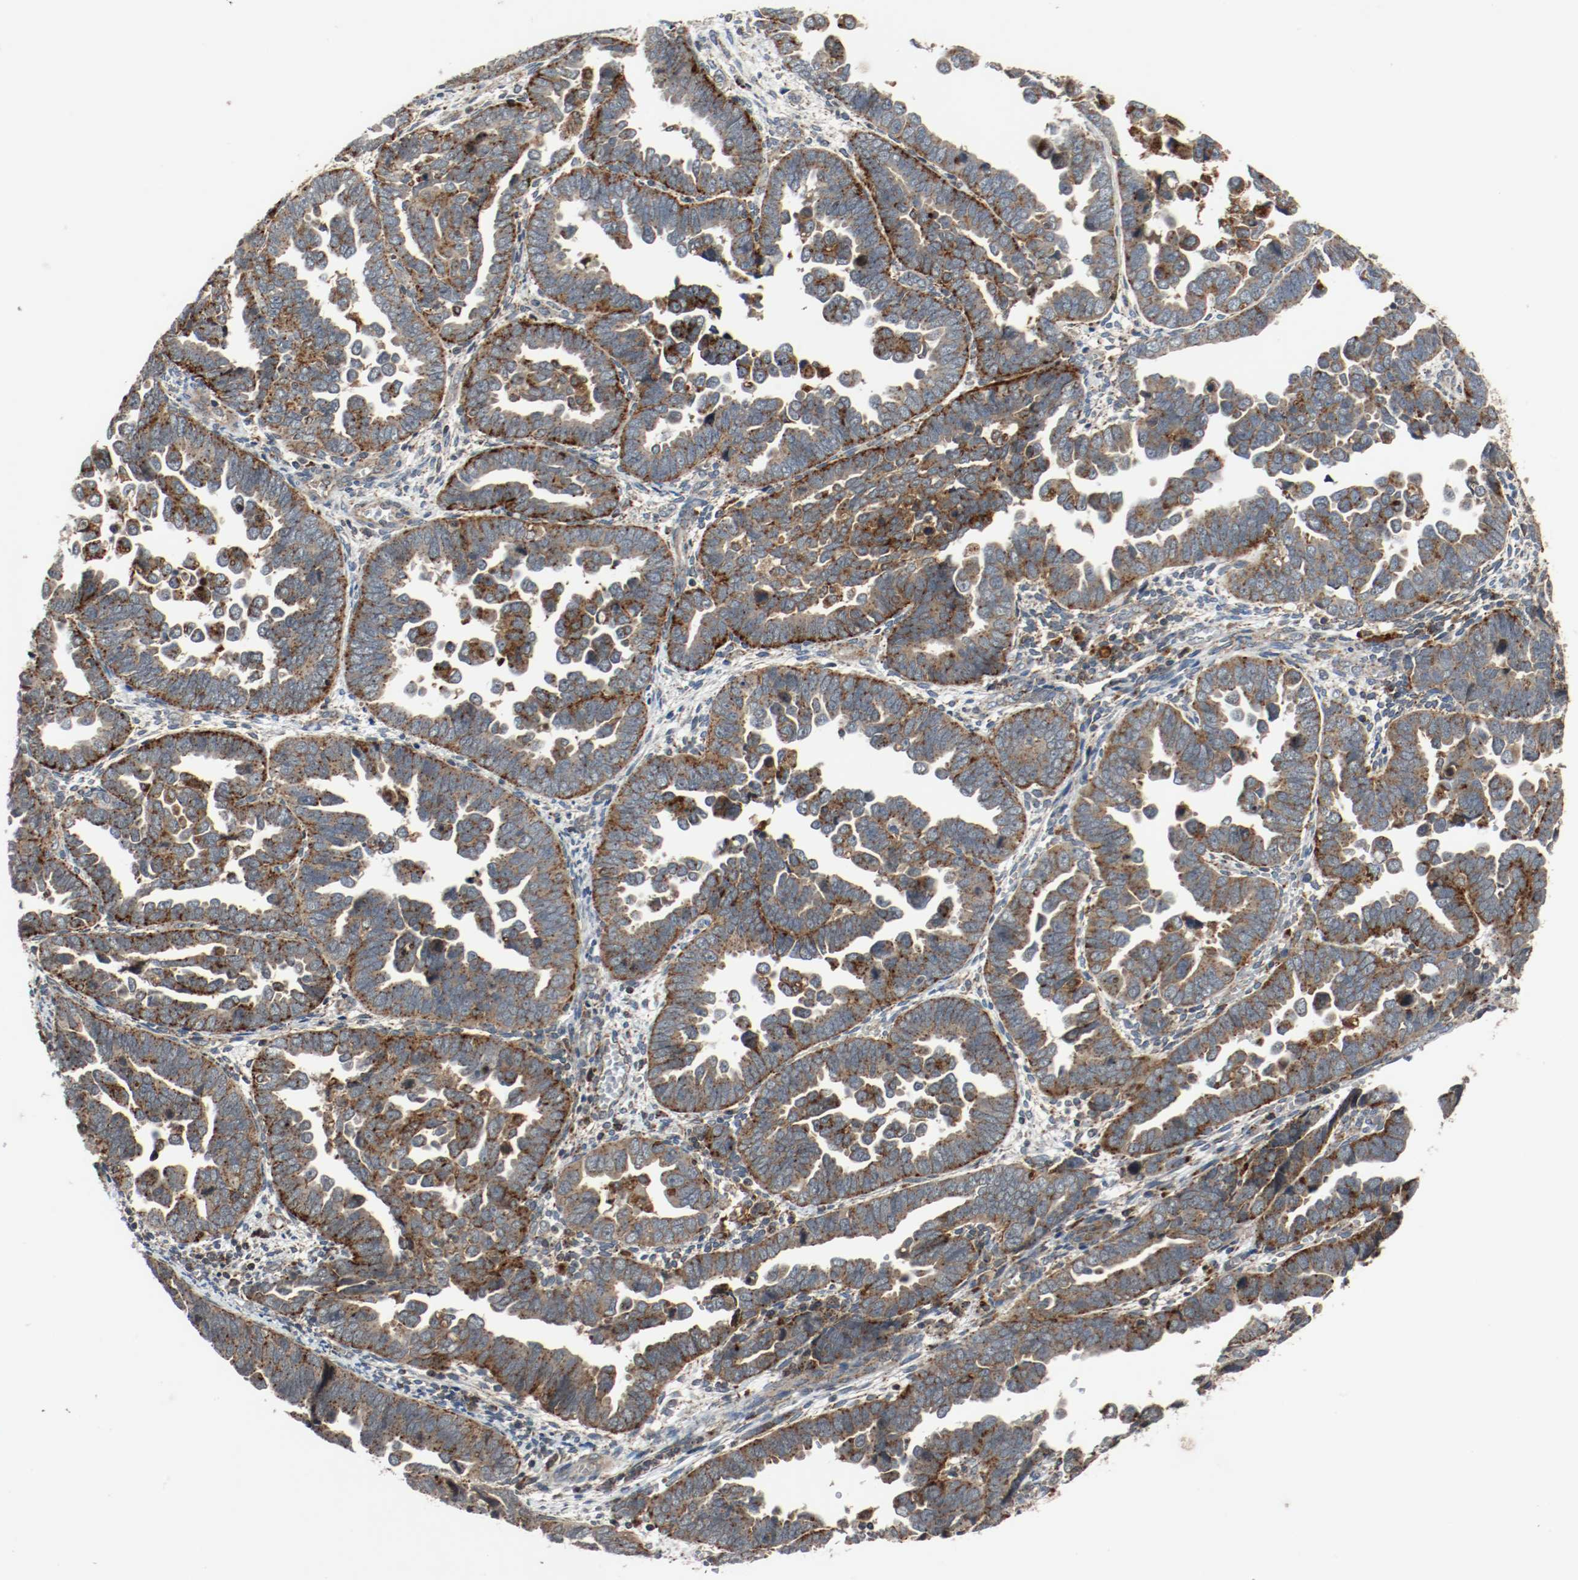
{"staining": {"intensity": "moderate", "quantity": ">75%", "location": "cytoplasmic/membranous"}, "tissue": "endometrial cancer", "cell_type": "Tumor cells", "image_type": "cancer", "snomed": [{"axis": "morphology", "description": "Adenocarcinoma, NOS"}, {"axis": "topography", "description": "Endometrium"}], "caption": "Human endometrial cancer stained with a brown dye exhibits moderate cytoplasmic/membranous positive staining in about >75% of tumor cells.", "gene": "LAMP2", "patient": {"sex": "female", "age": 75}}